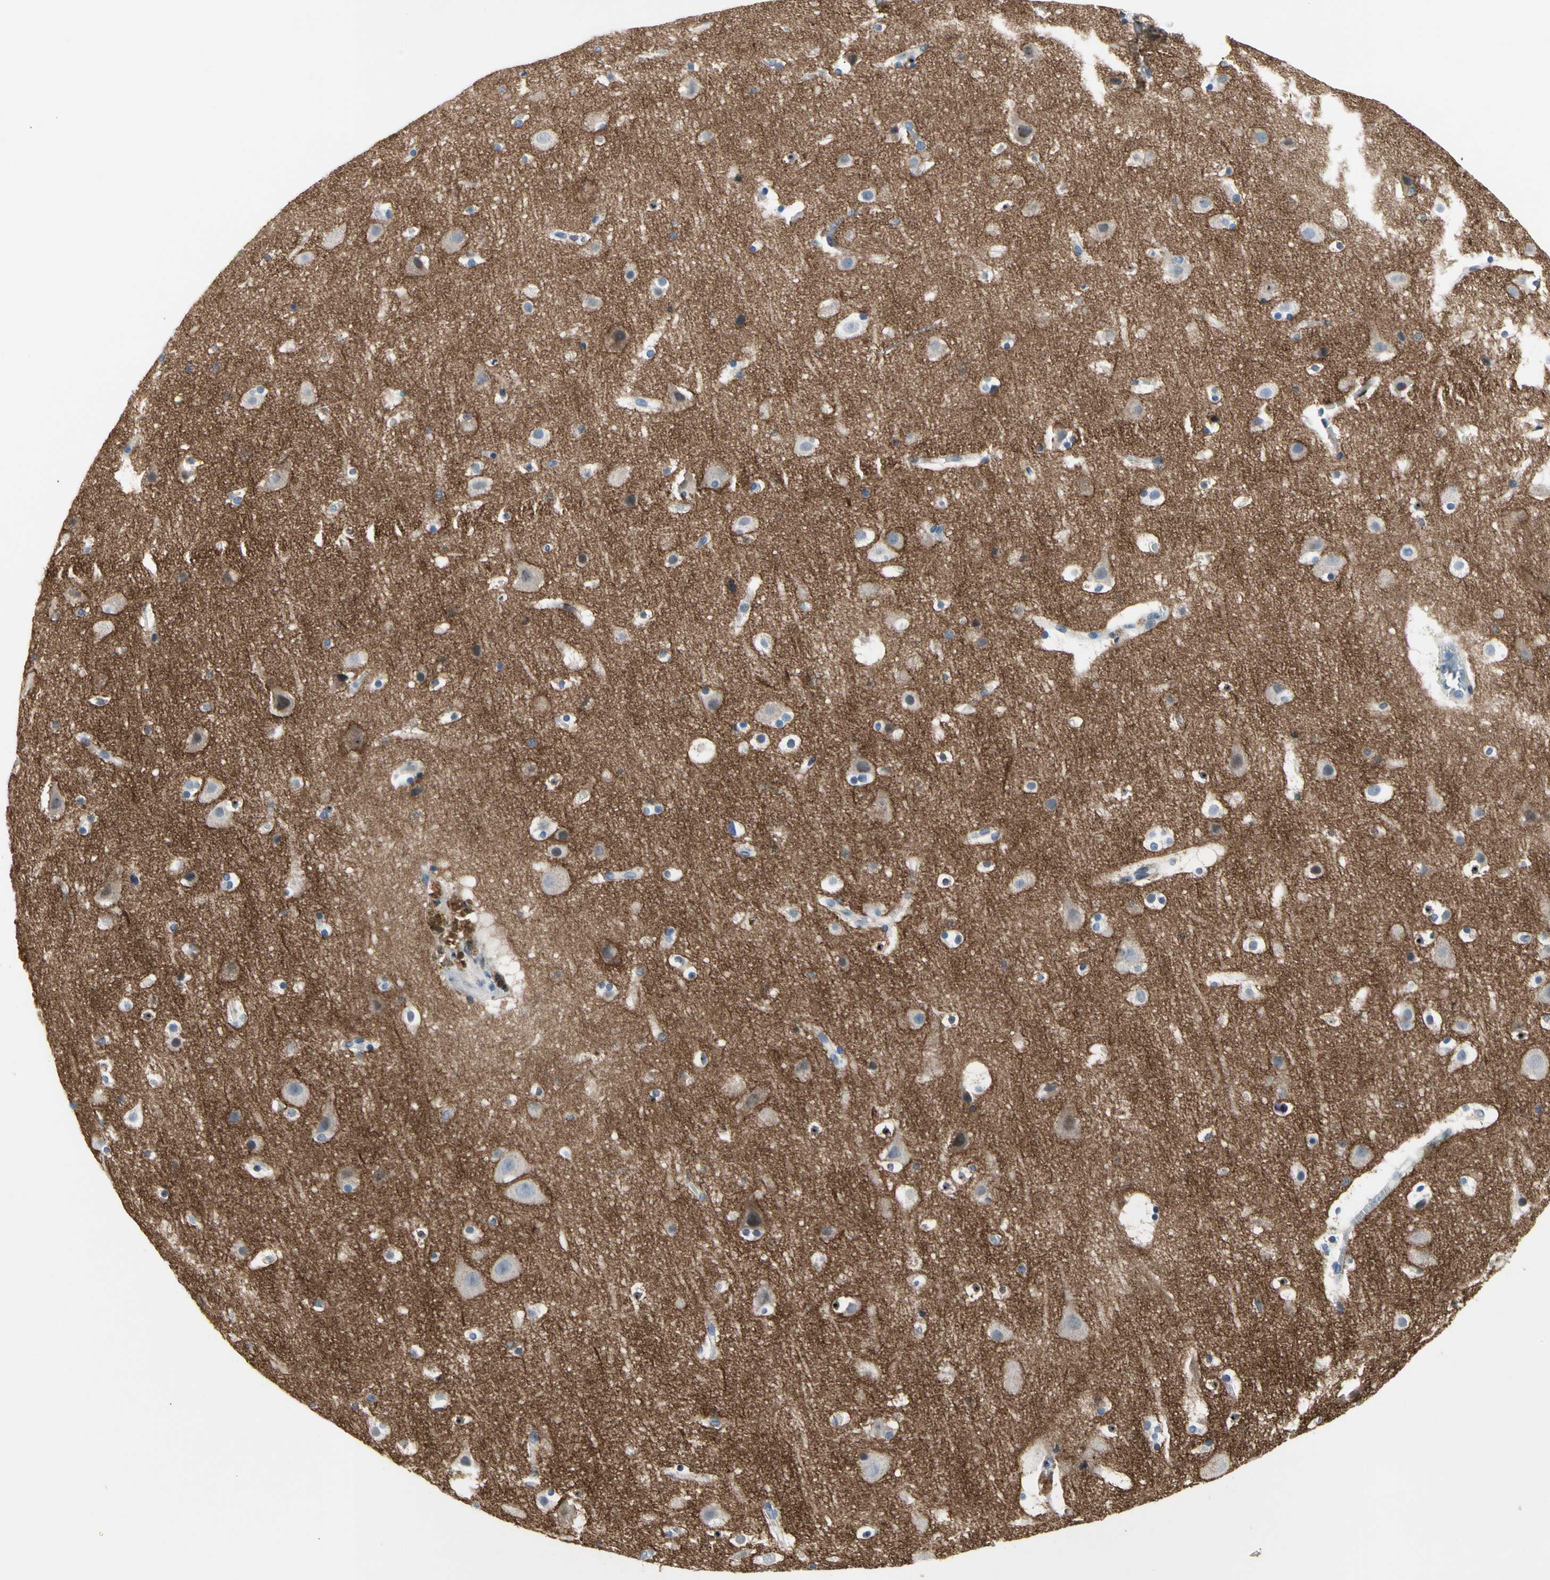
{"staining": {"intensity": "weak", "quantity": "25%-75%", "location": "cytoplasmic/membranous"}, "tissue": "cerebral cortex", "cell_type": "Endothelial cells", "image_type": "normal", "snomed": [{"axis": "morphology", "description": "Normal tissue, NOS"}, {"axis": "topography", "description": "Cerebral cortex"}], "caption": "Immunohistochemistry of normal human cerebral cortex displays low levels of weak cytoplasmic/membranous expression in about 25%-75% of endothelial cells. The staining is performed using DAB (3,3'-diaminobenzidine) brown chromogen to label protein expression. The nuclei are counter-stained blue using hematoxylin.", "gene": "NFASC", "patient": {"sex": "male", "age": 45}}